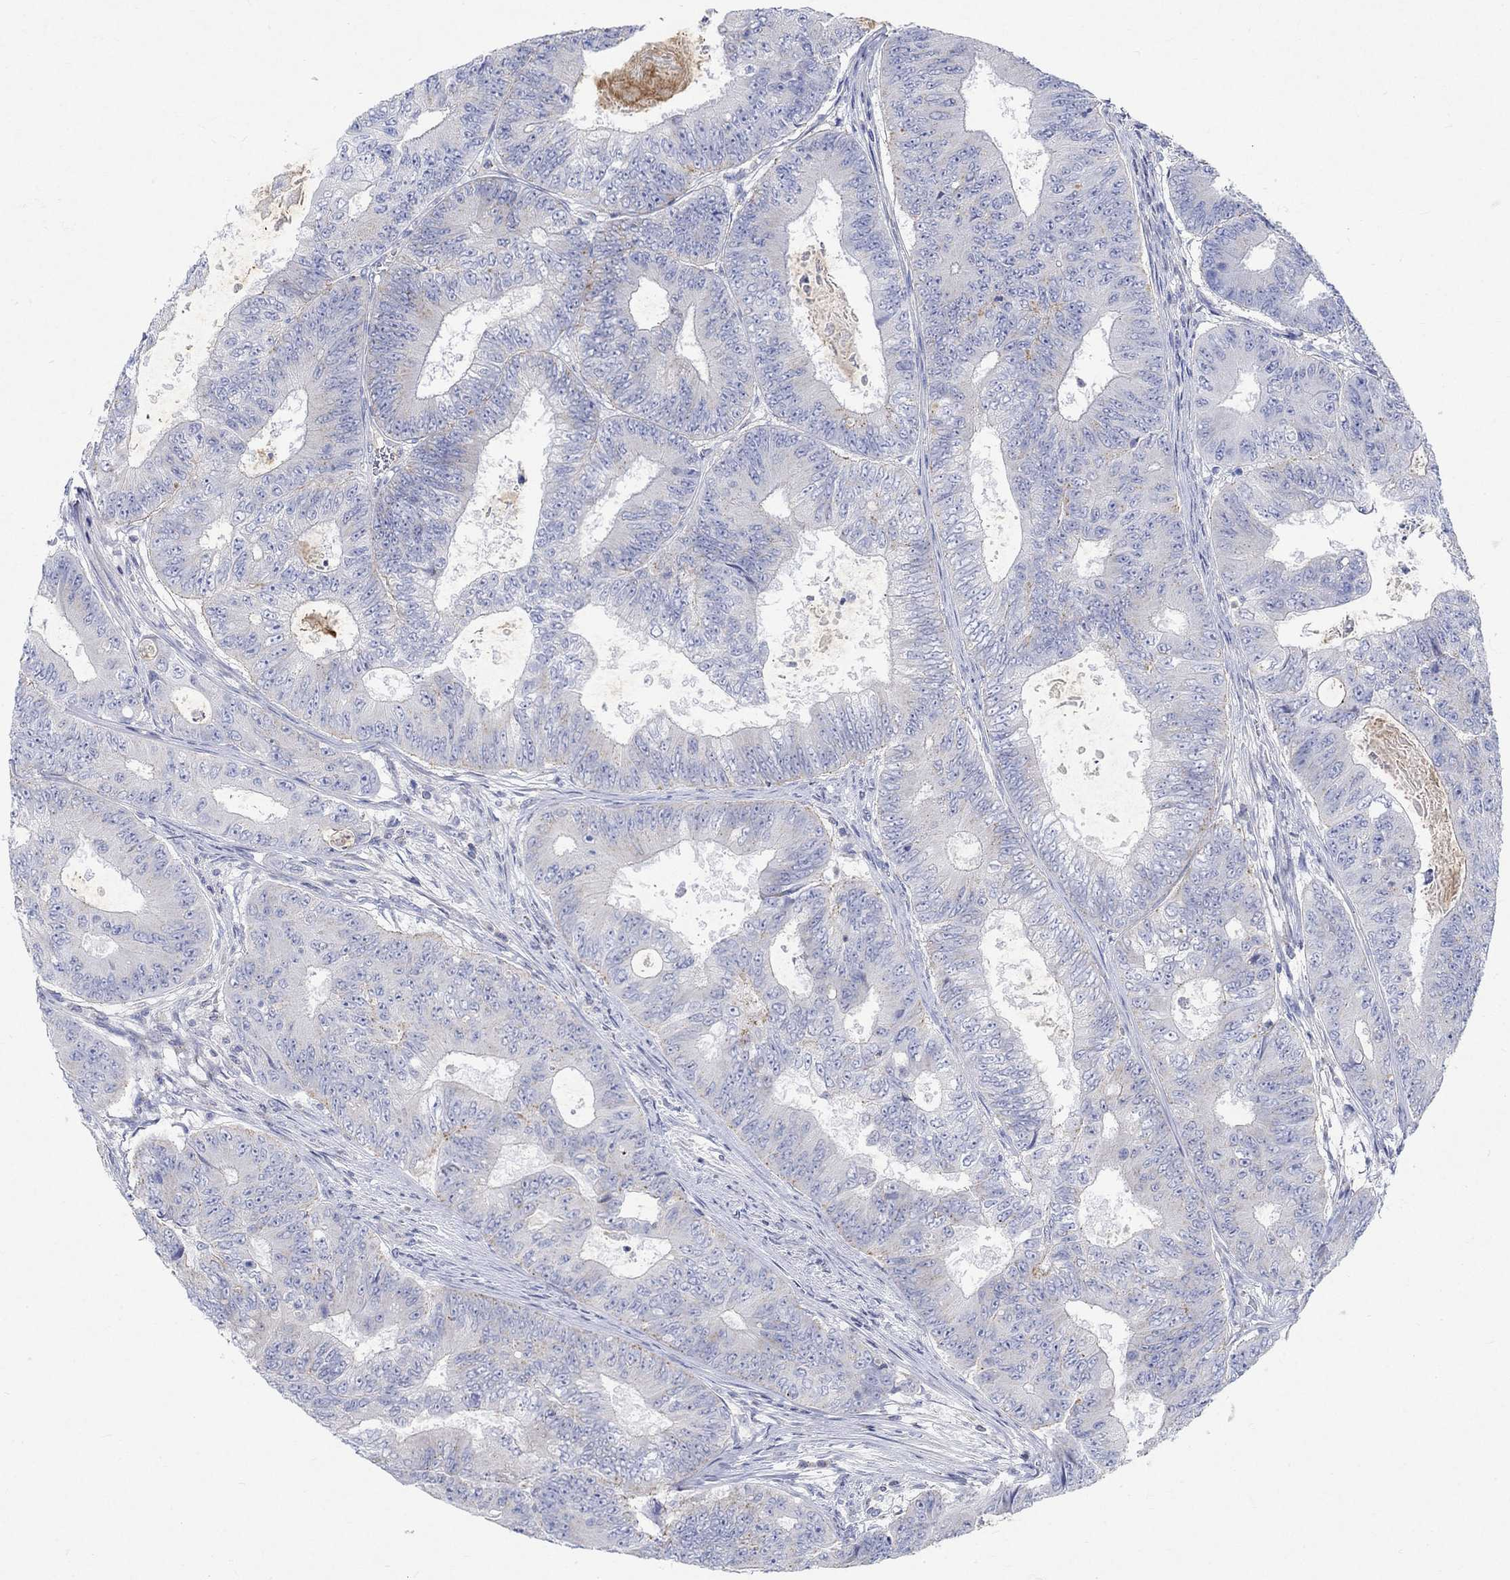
{"staining": {"intensity": "negative", "quantity": "none", "location": "none"}, "tissue": "colorectal cancer", "cell_type": "Tumor cells", "image_type": "cancer", "snomed": [{"axis": "morphology", "description": "Adenocarcinoma, NOS"}, {"axis": "topography", "description": "Colon"}], "caption": "A high-resolution histopathology image shows IHC staining of colorectal cancer (adenocarcinoma), which exhibits no significant staining in tumor cells.", "gene": "NAV3", "patient": {"sex": "female", "age": 48}}